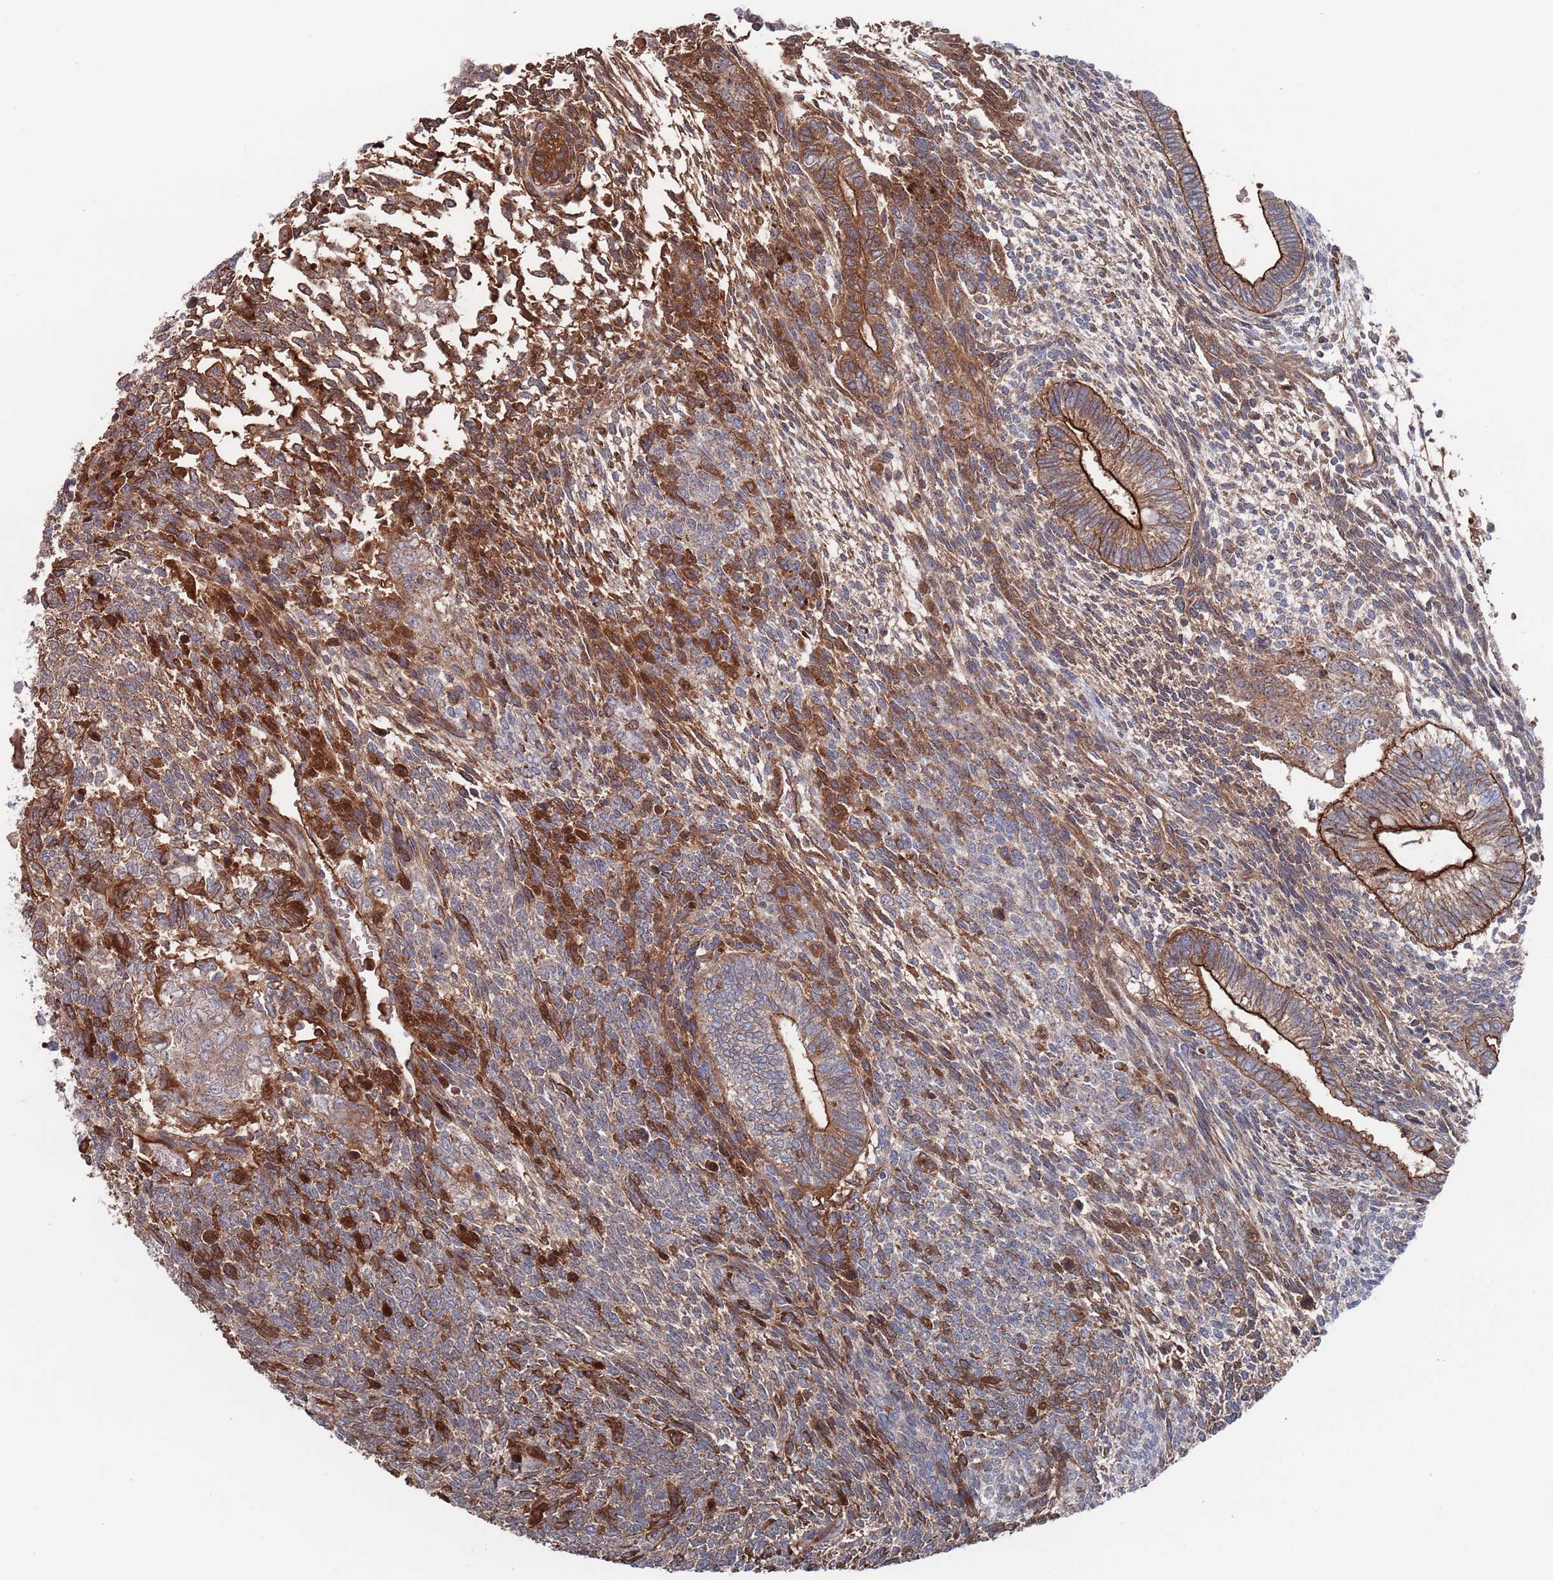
{"staining": {"intensity": "strong", "quantity": "25%-75%", "location": "cytoplasmic/membranous"}, "tissue": "testis cancer", "cell_type": "Tumor cells", "image_type": "cancer", "snomed": [{"axis": "morphology", "description": "Carcinoma, Embryonal, NOS"}, {"axis": "topography", "description": "Testis"}], "caption": "IHC histopathology image of neoplastic tissue: embryonal carcinoma (testis) stained using immunohistochemistry exhibits high levels of strong protein expression localized specifically in the cytoplasmic/membranous of tumor cells, appearing as a cytoplasmic/membranous brown color.", "gene": "PLEKHA4", "patient": {"sex": "male", "age": 23}}